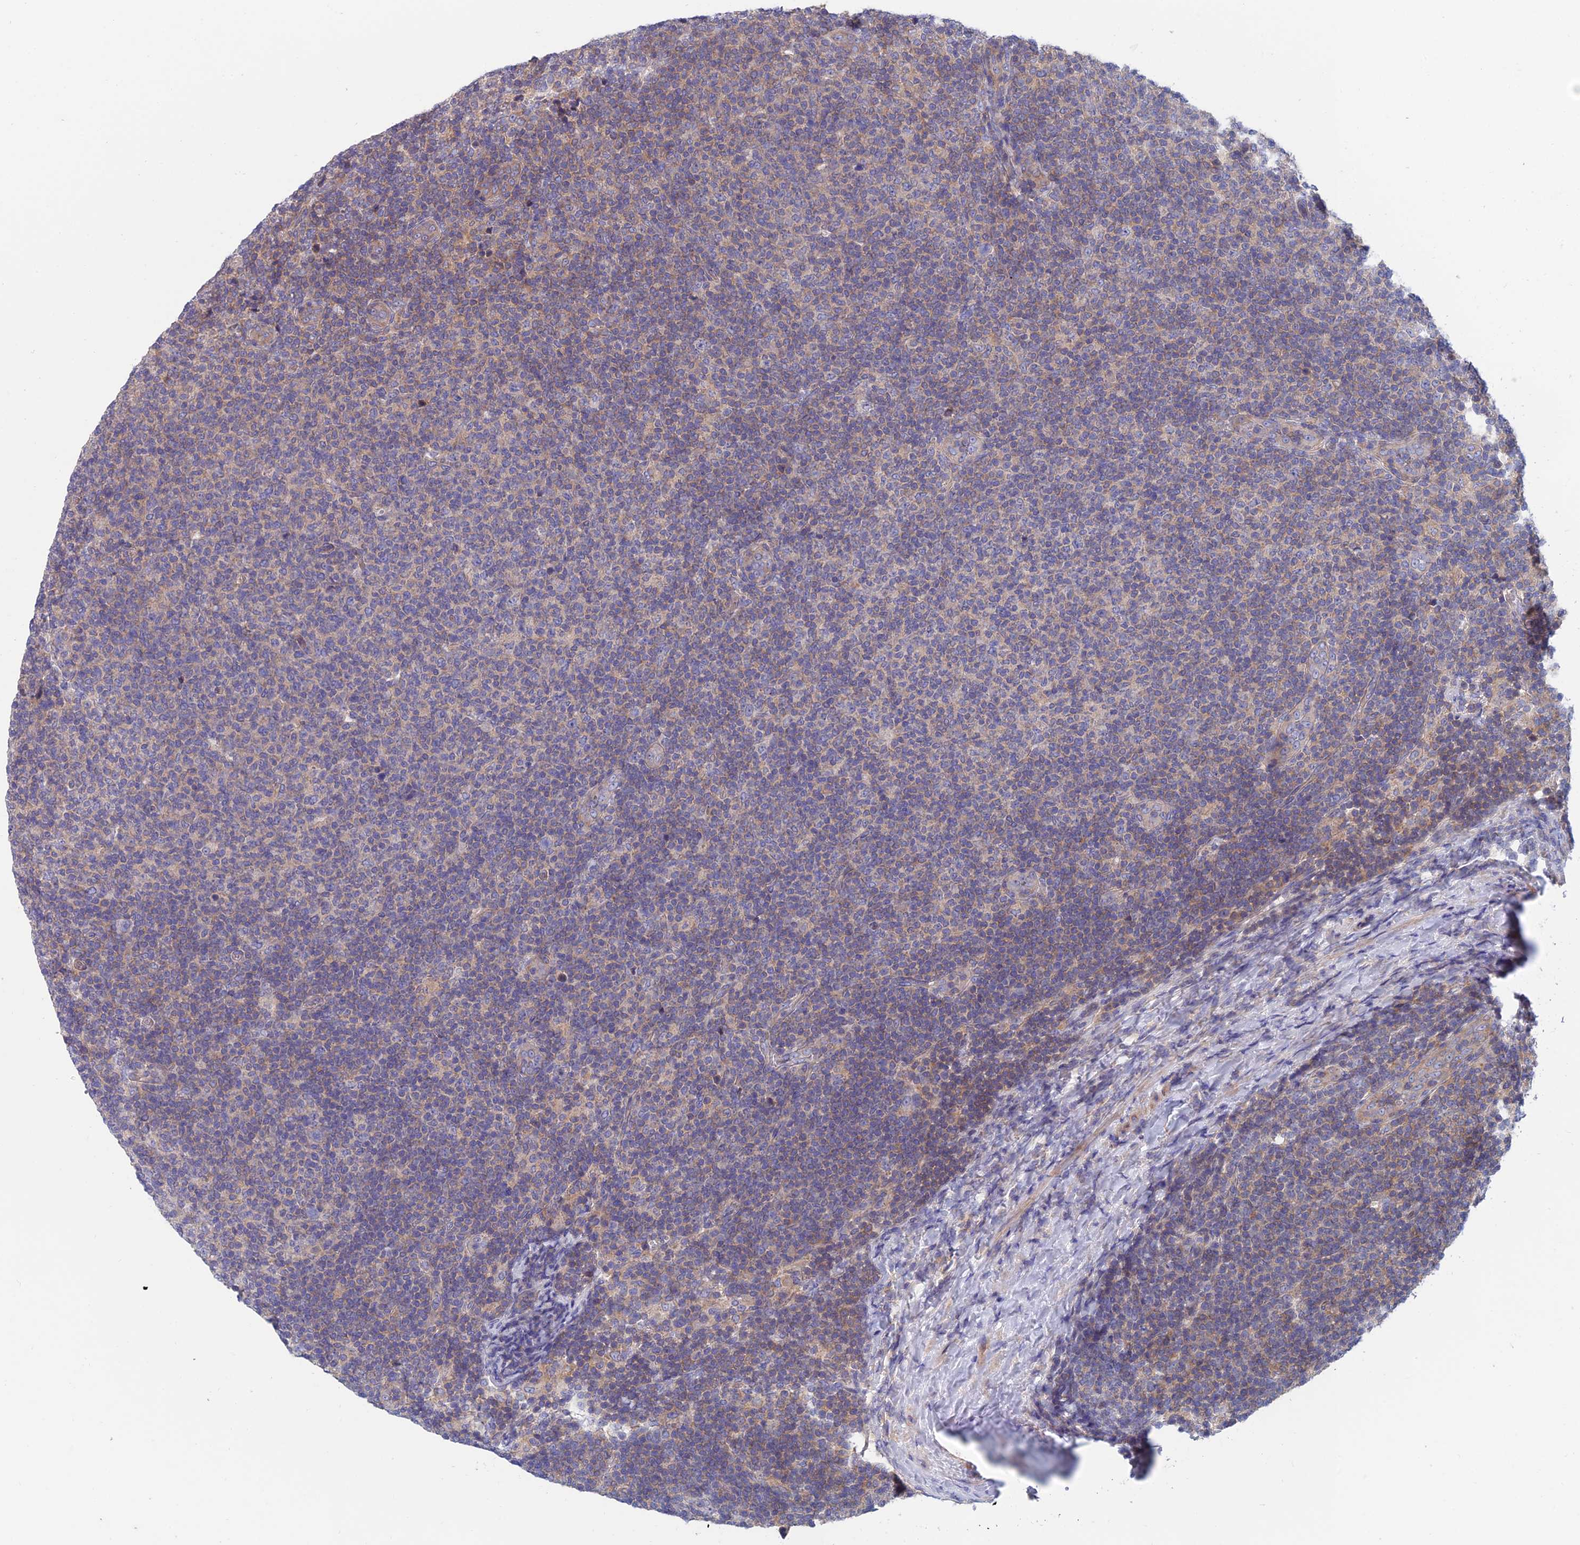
{"staining": {"intensity": "weak", "quantity": "25%-75%", "location": "cytoplasmic/membranous"}, "tissue": "lymphoma", "cell_type": "Tumor cells", "image_type": "cancer", "snomed": [{"axis": "morphology", "description": "Malignant lymphoma, non-Hodgkin's type, Low grade"}, {"axis": "topography", "description": "Lymph node"}], "caption": "Brown immunohistochemical staining in human lymphoma displays weak cytoplasmic/membranous staining in approximately 25%-75% of tumor cells.", "gene": "USP37", "patient": {"sex": "male", "age": 66}}